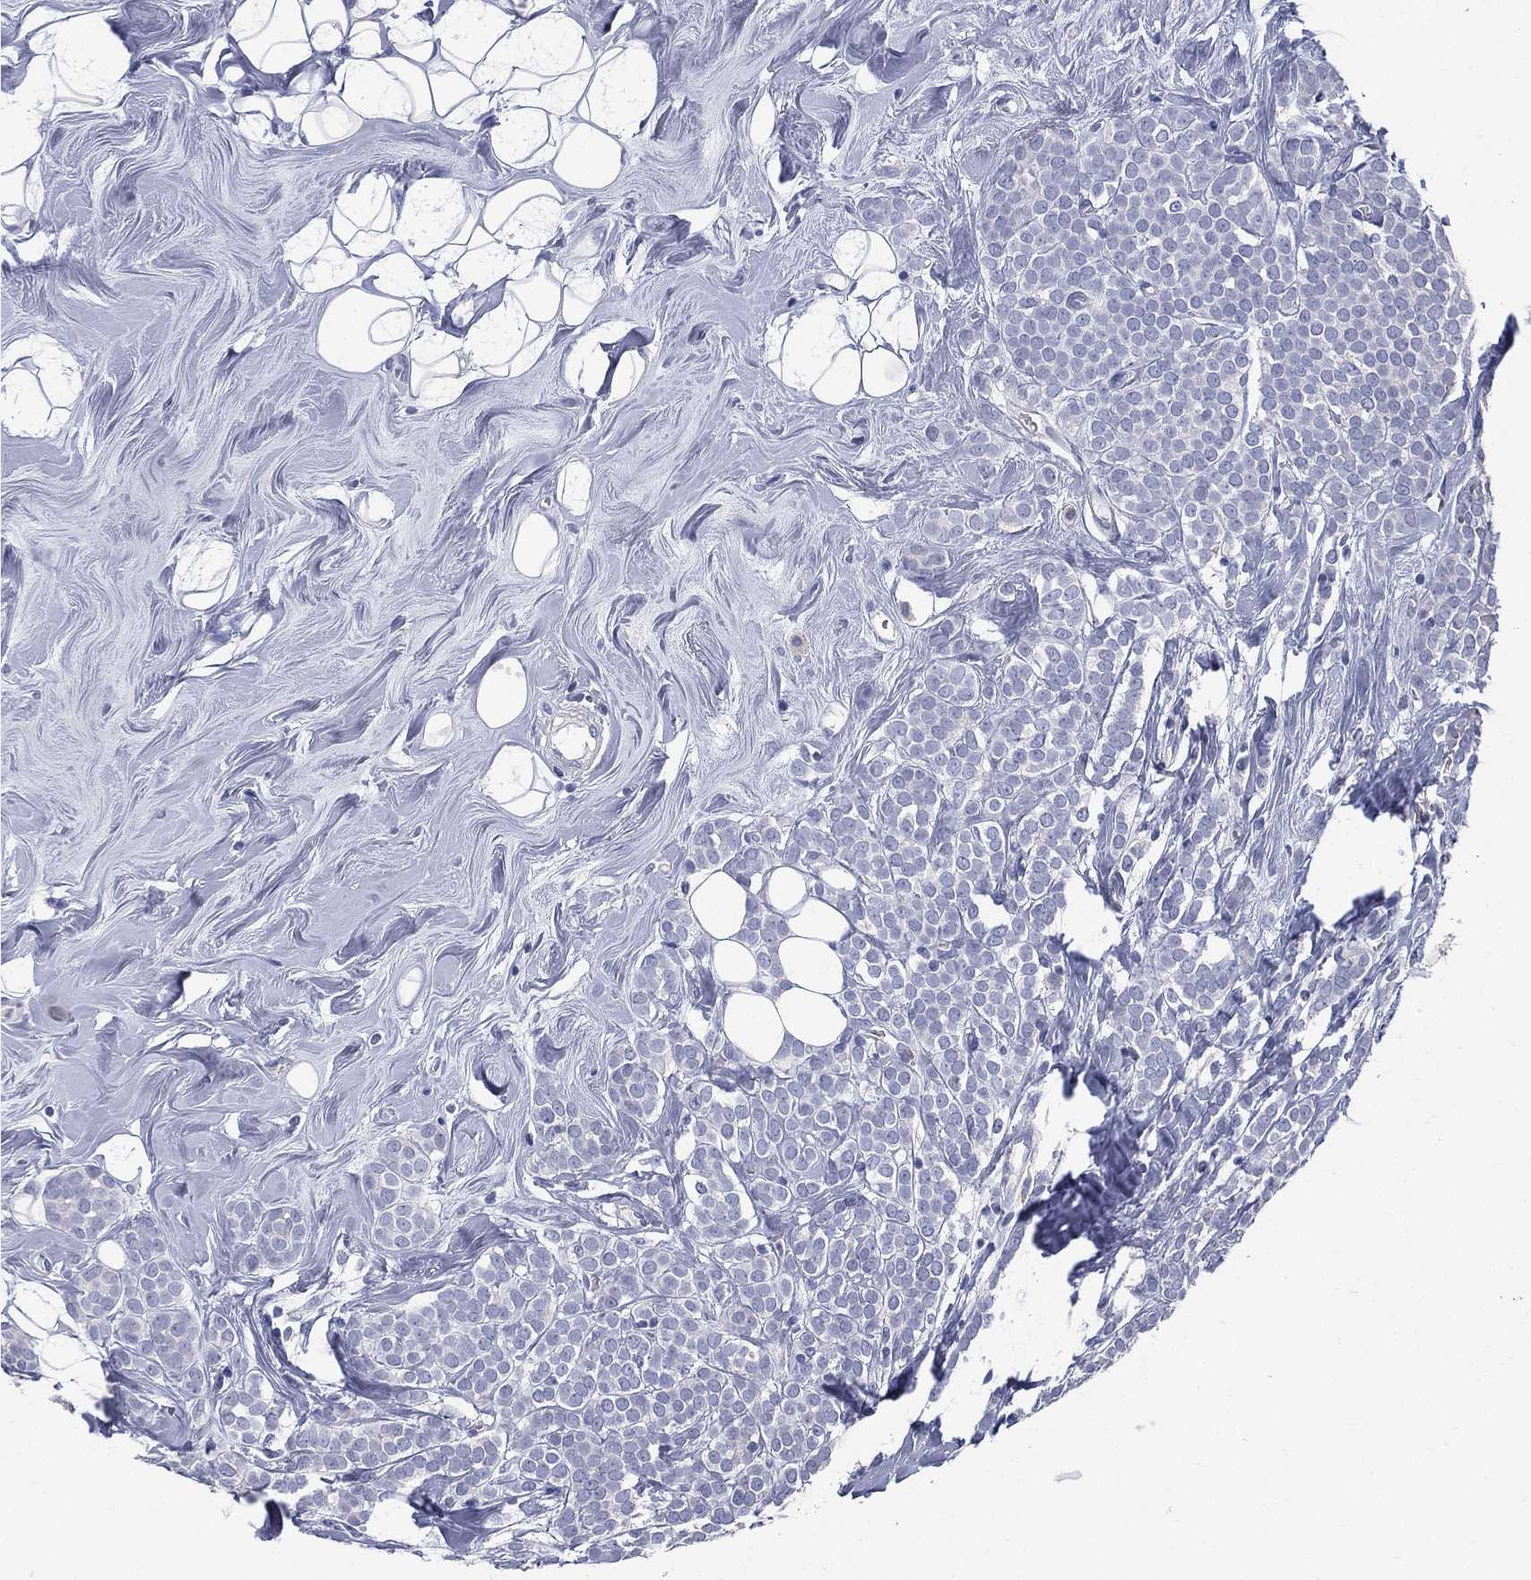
{"staining": {"intensity": "negative", "quantity": "none", "location": "none"}, "tissue": "breast cancer", "cell_type": "Tumor cells", "image_type": "cancer", "snomed": [{"axis": "morphology", "description": "Lobular carcinoma"}, {"axis": "topography", "description": "Breast"}], "caption": "Image shows no significant protein staining in tumor cells of lobular carcinoma (breast).", "gene": "ETNPPL", "patient": {"sex": "female", "age": 49}}